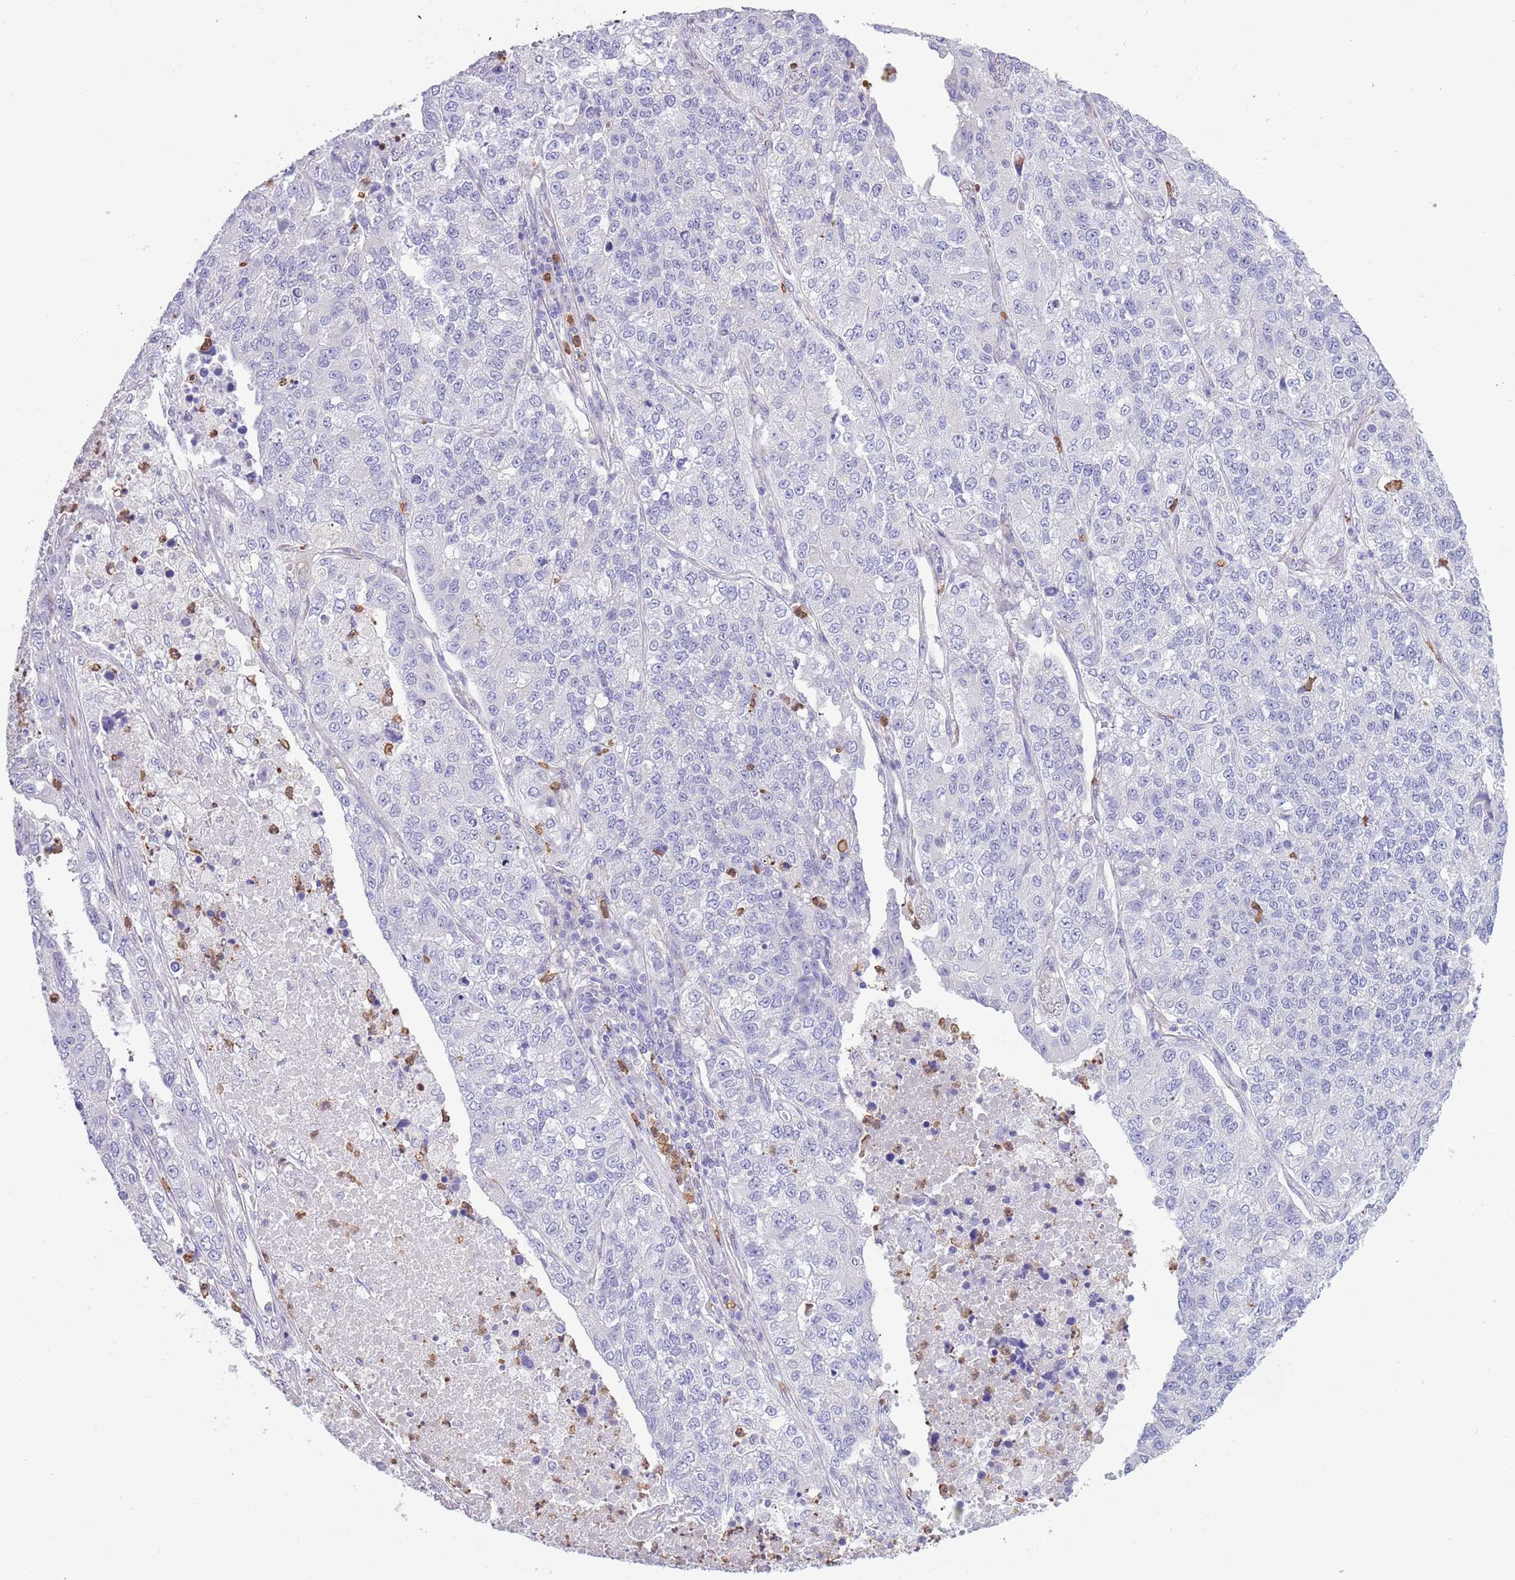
{"staining": {"intensity": "negative", "quantity": "none", "location": "none"}, "tissue": "lung cancer", "cell_type": "Tumor cells", "image_type": "cancer", "snomed": [{"axis": "morphology", "description": "Adenocarcinoma, NOS"}, {"axis": "topography", "description": "Lung"}], "caption": "A high-resolution photomicrograph shows IHC staining of lung cancer (adenocarcinoma), which displays no significant staining in tumor cells.", "gene": "ZFP2", "patient": {"sex": "male", "age": 49}}